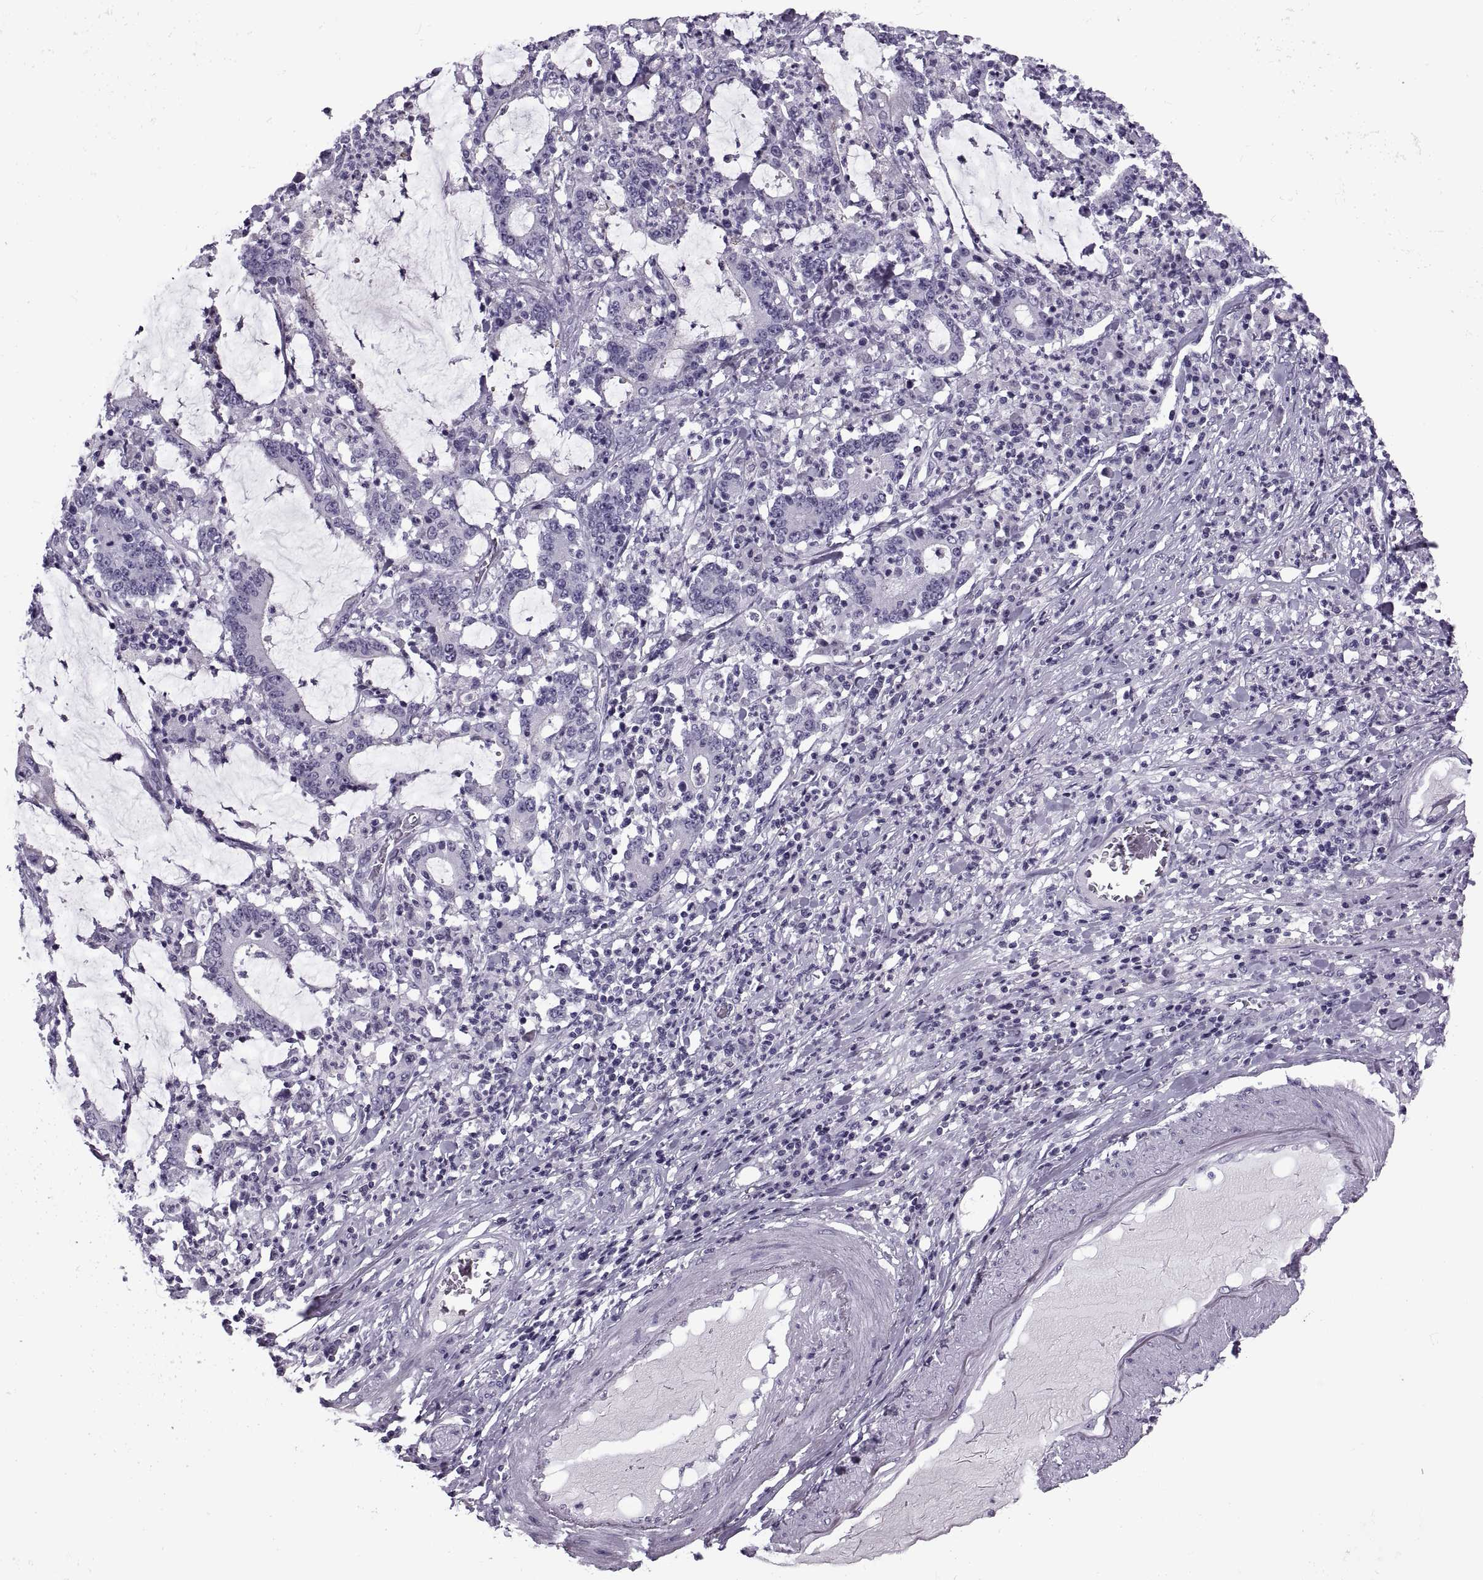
{"staining": {"intensity": "negative", "quantity": "none", "location": "none"}, "tissue": "stomach cancer", "cell_type": "Tumor cells", "image_type": "cancer", "snomed": [{"axis": "morphology", "description": "Adenocarcinoma, NOS"}, {"axis": "topography", "description": "Stomach, upper"}], "caption": "A photomicrograph of human stomach adenocarcinoma is negative for staining in tumor cells. (DAB immunohistochemistry visualized using brightfield microscopy, high magnification).", "gene": "SYNGR4", "patient": {"sex": "male", "age": 68}}